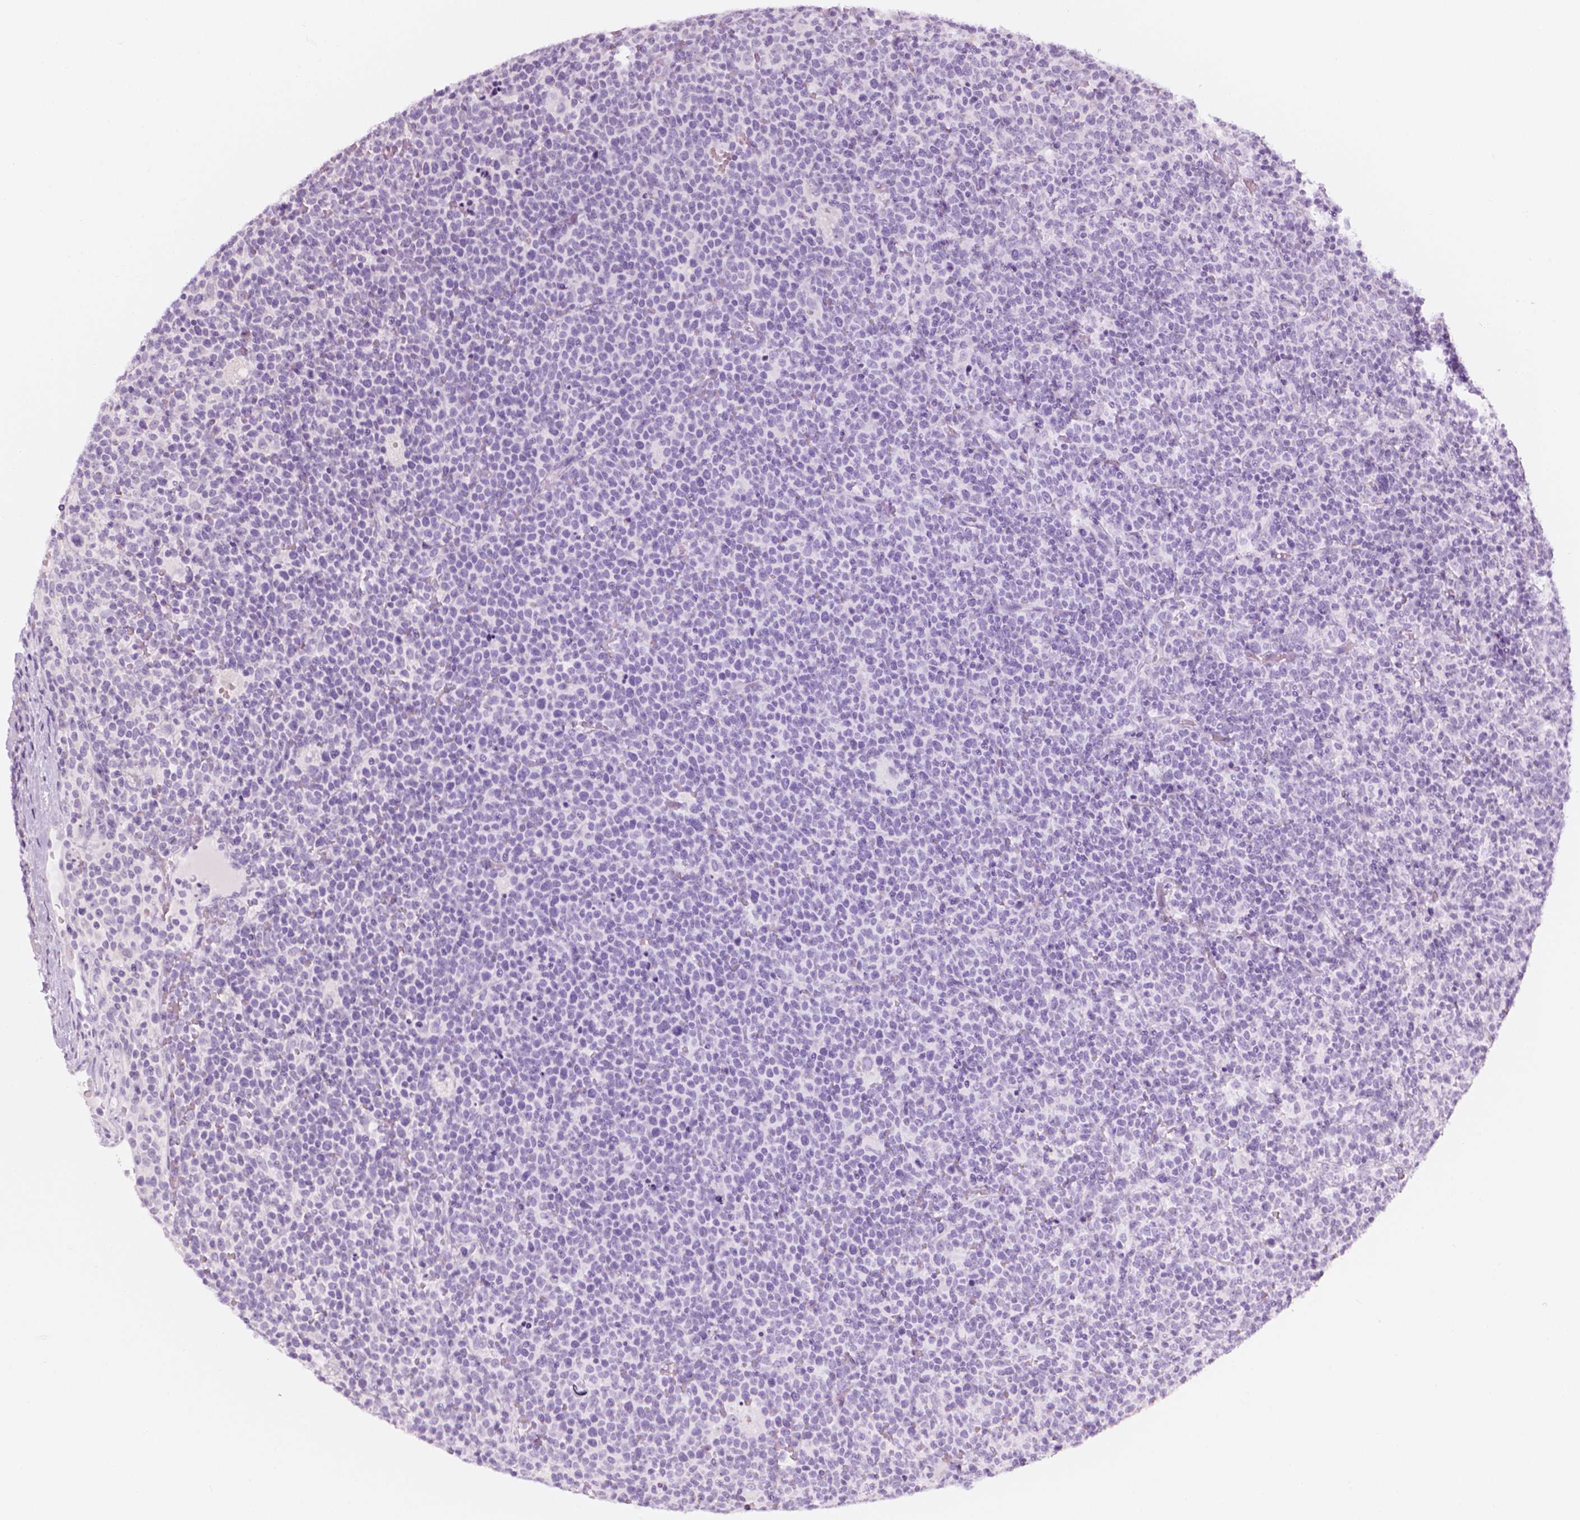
{"staining": {"intensity": "negative", "quantity": "none", "location": "none"}, "tissue": "lymphoma", "cell_type": "Tumor cells", "image_type": "cancer", "snomed": [{"axis": "morphology", "description": "Malignant lymphoma, non-Hodgkin's type, High grade"}, {"axis": "topography", "description": "Lymph node"}], "caption": "Protein analysis of lymphoma demonstrates no significant expression in tumor cells. The staining is performed using DAB brown chromogen with nuclei counter-stained in using hematoxylin.", "gene": "SHMT1", "patient": {"sex": "male", "age": 61}}